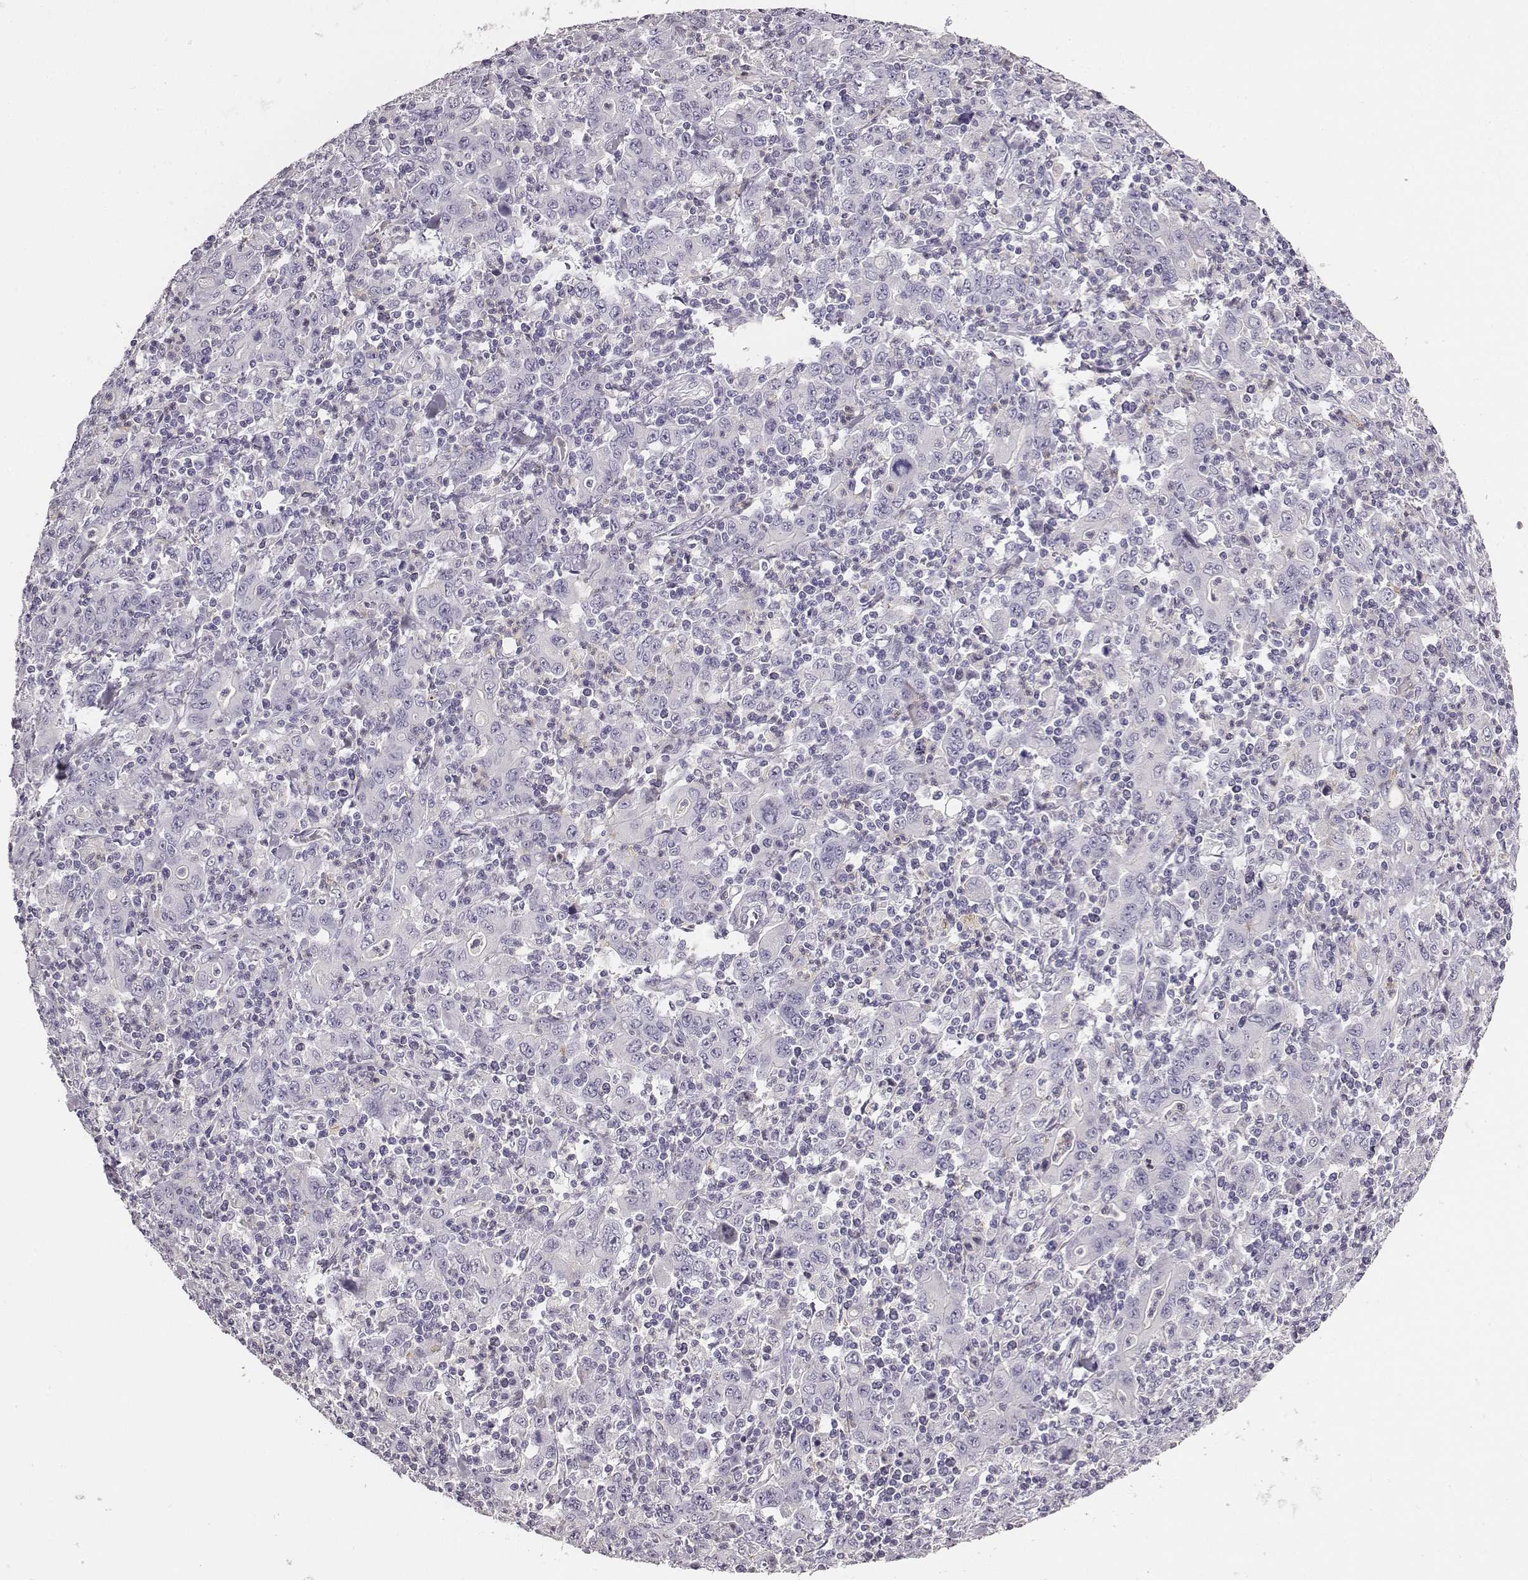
{"staining": {"intensity": "negative", "quantity": "none", "location": "none"}, "tissue": "stomach cancer", "cell_type": "Tumor cells", "image_type": "cancer", "snomed": [{"axis": "morphology", "description": "Adenocarcinoma, NOS"}, {"axis": "topography", "description": "Stomach, upper"}], "caption": "This is a micrograph of IHC staining of stomach cancer (adenocarcinoma), which shows no expression in tumor cells.", "gene": "ADAM7", "patient": {"sex": "male", "age": 69}}